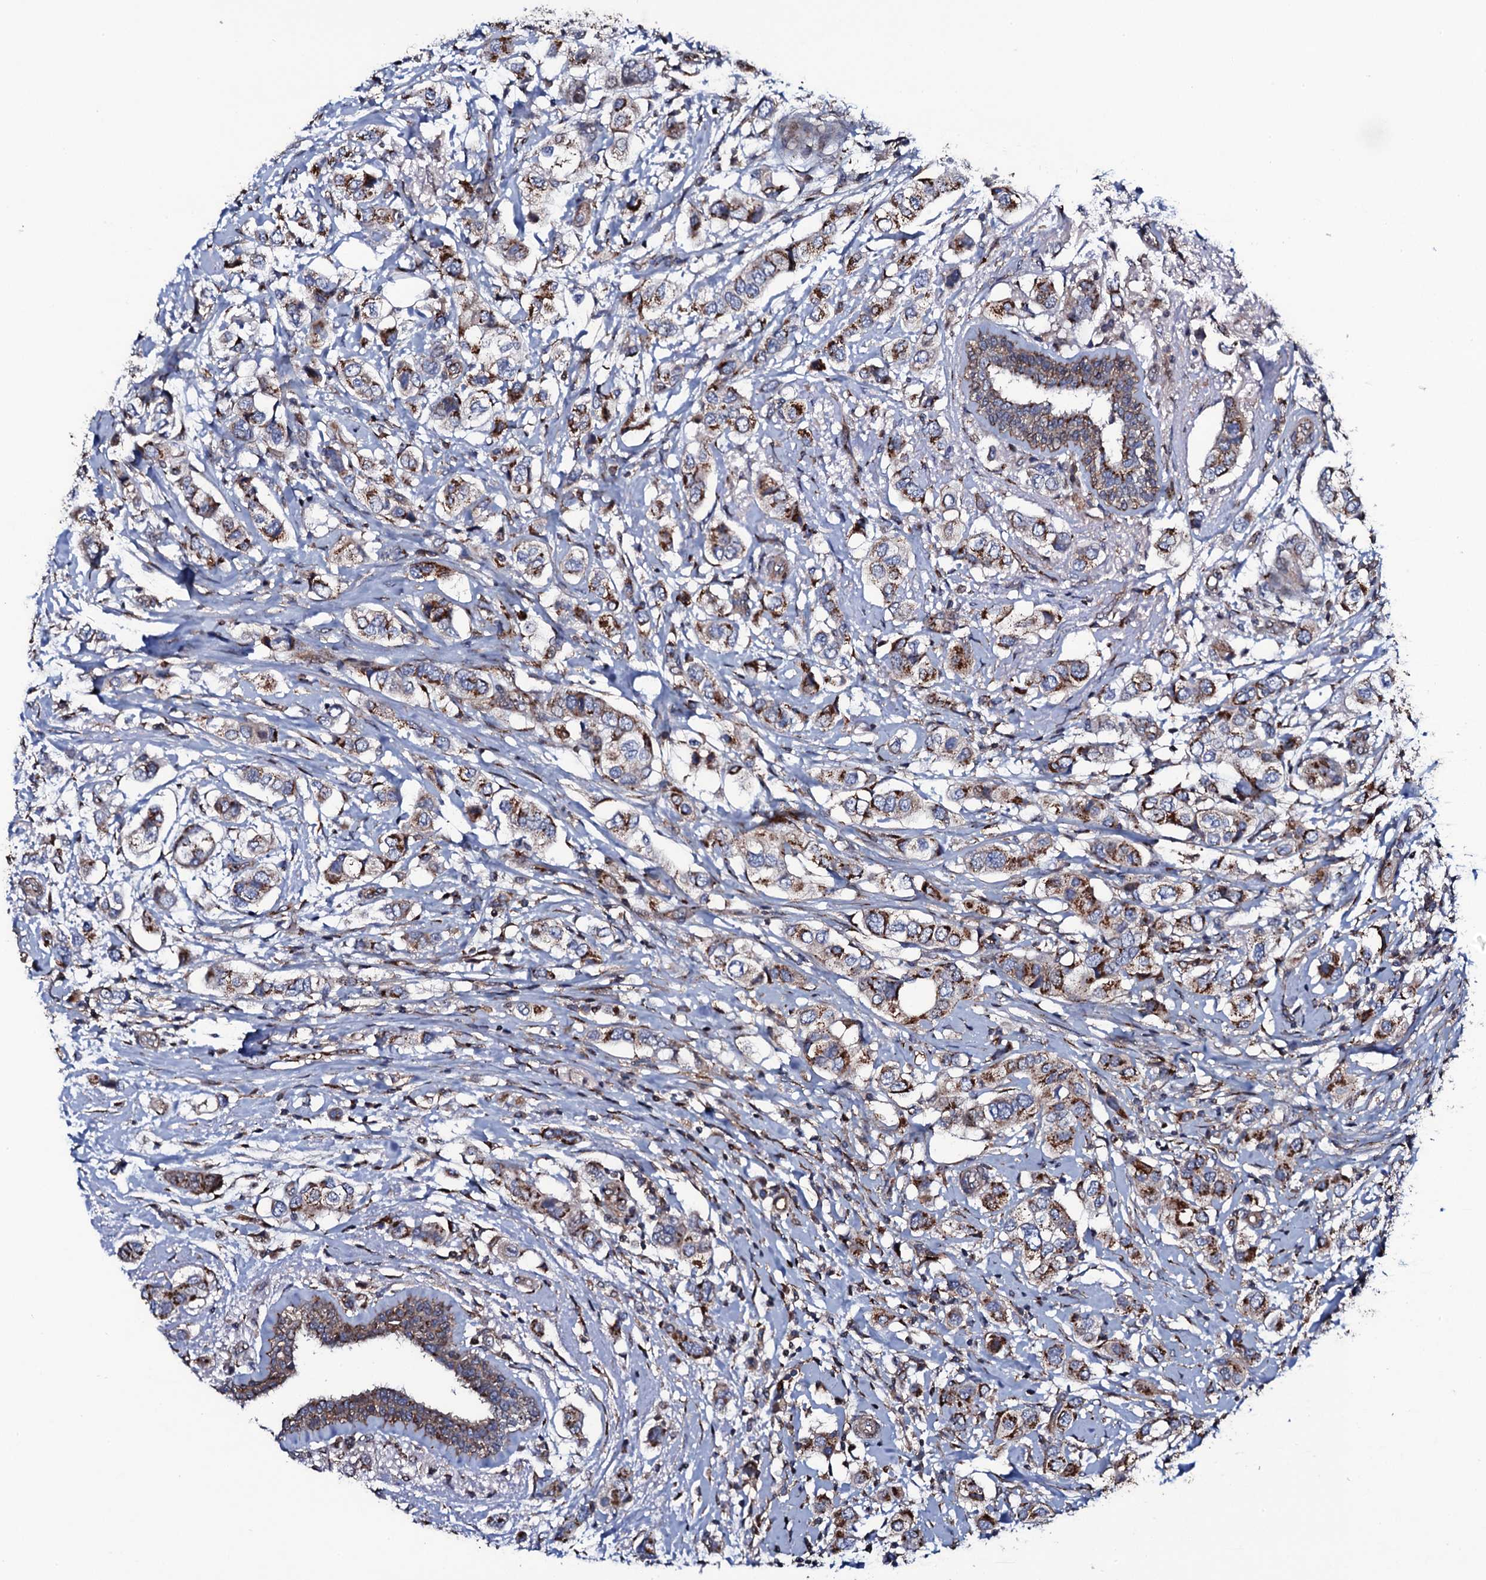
{"staining": {"intensity": "strong", "quantity": "25%-75%", "location": "cytoplasmic/membranous"}, "tissue": "breast cancer", "cell_type": "Tumor cells", "image_type": "cancer", "snomed": [{"axis": "morphology", "description": "Lobular carcinoma"}, {"axis": "topography", "description": "Breast"}], "caption": "Immunohistochemistry of human lobular carcinoma (breast) displays high levels of strong cytoplasmic/membranous positivity in about 25%-75% of tumor cells.", "gene": "PLET1", "patient": {"sex": "female", "age": 51}}